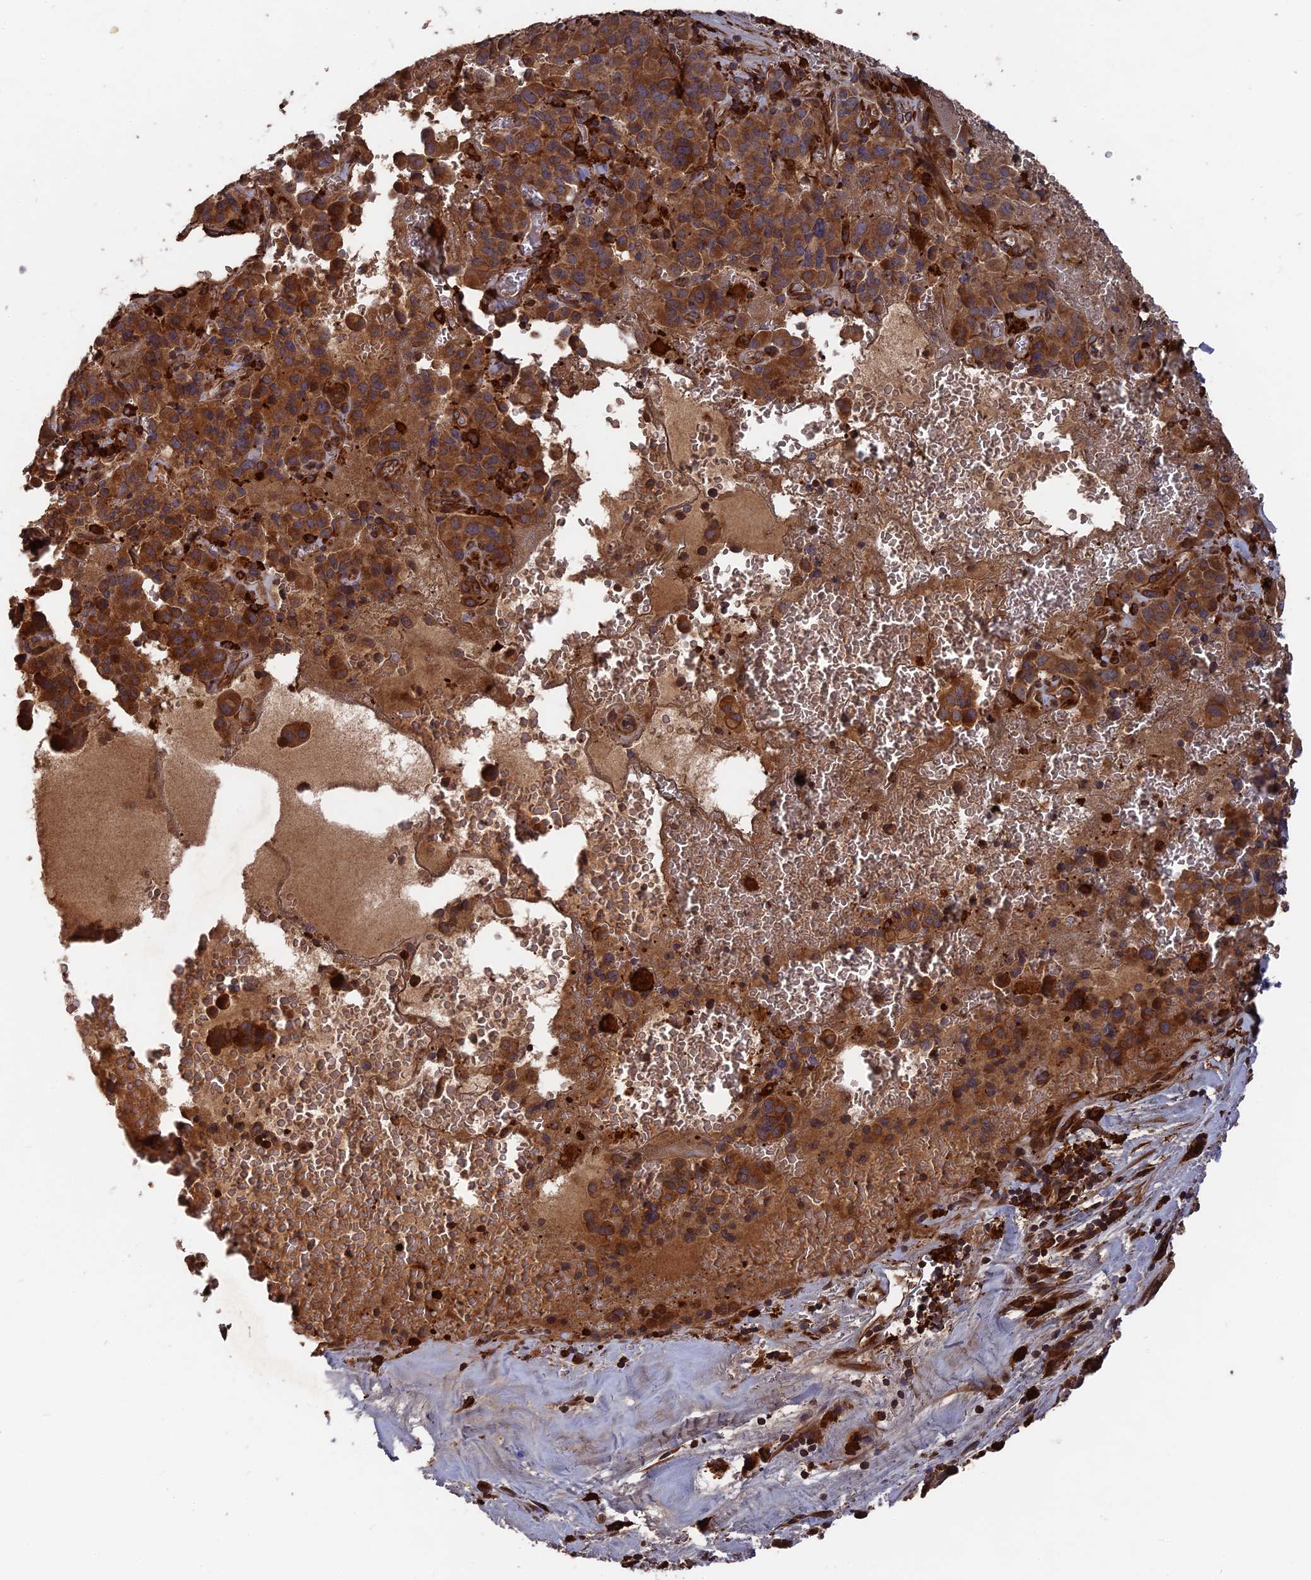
{"staining": {"intensity": "strong", "quantity": ">75%", "location": "cytoplasmic/membranous"}, "tissue": "pancreatic cancer", "cell_type": "Tumor cells", "image_type": "cancer", "snomed": [{"axis": "morphology", "description": "Adenocarcinoma, NOS"}, {"axis": "topography", "description": "Pancreas"}], "caption": "A high-resolution histopathology image shows IHC staining of pancreatic adenocarcinoma, which exhibits strong cytoplasmic/membranous staining in approximately >75% of tumor cells. (Stains: DAB (3,3'-diaminobenzidine) in brown, nuclei in blue, Microscopy: brightfield microscopy at high magnification).", "gene": "DEF8", "patient": {"sex": "male", "age": 65}}